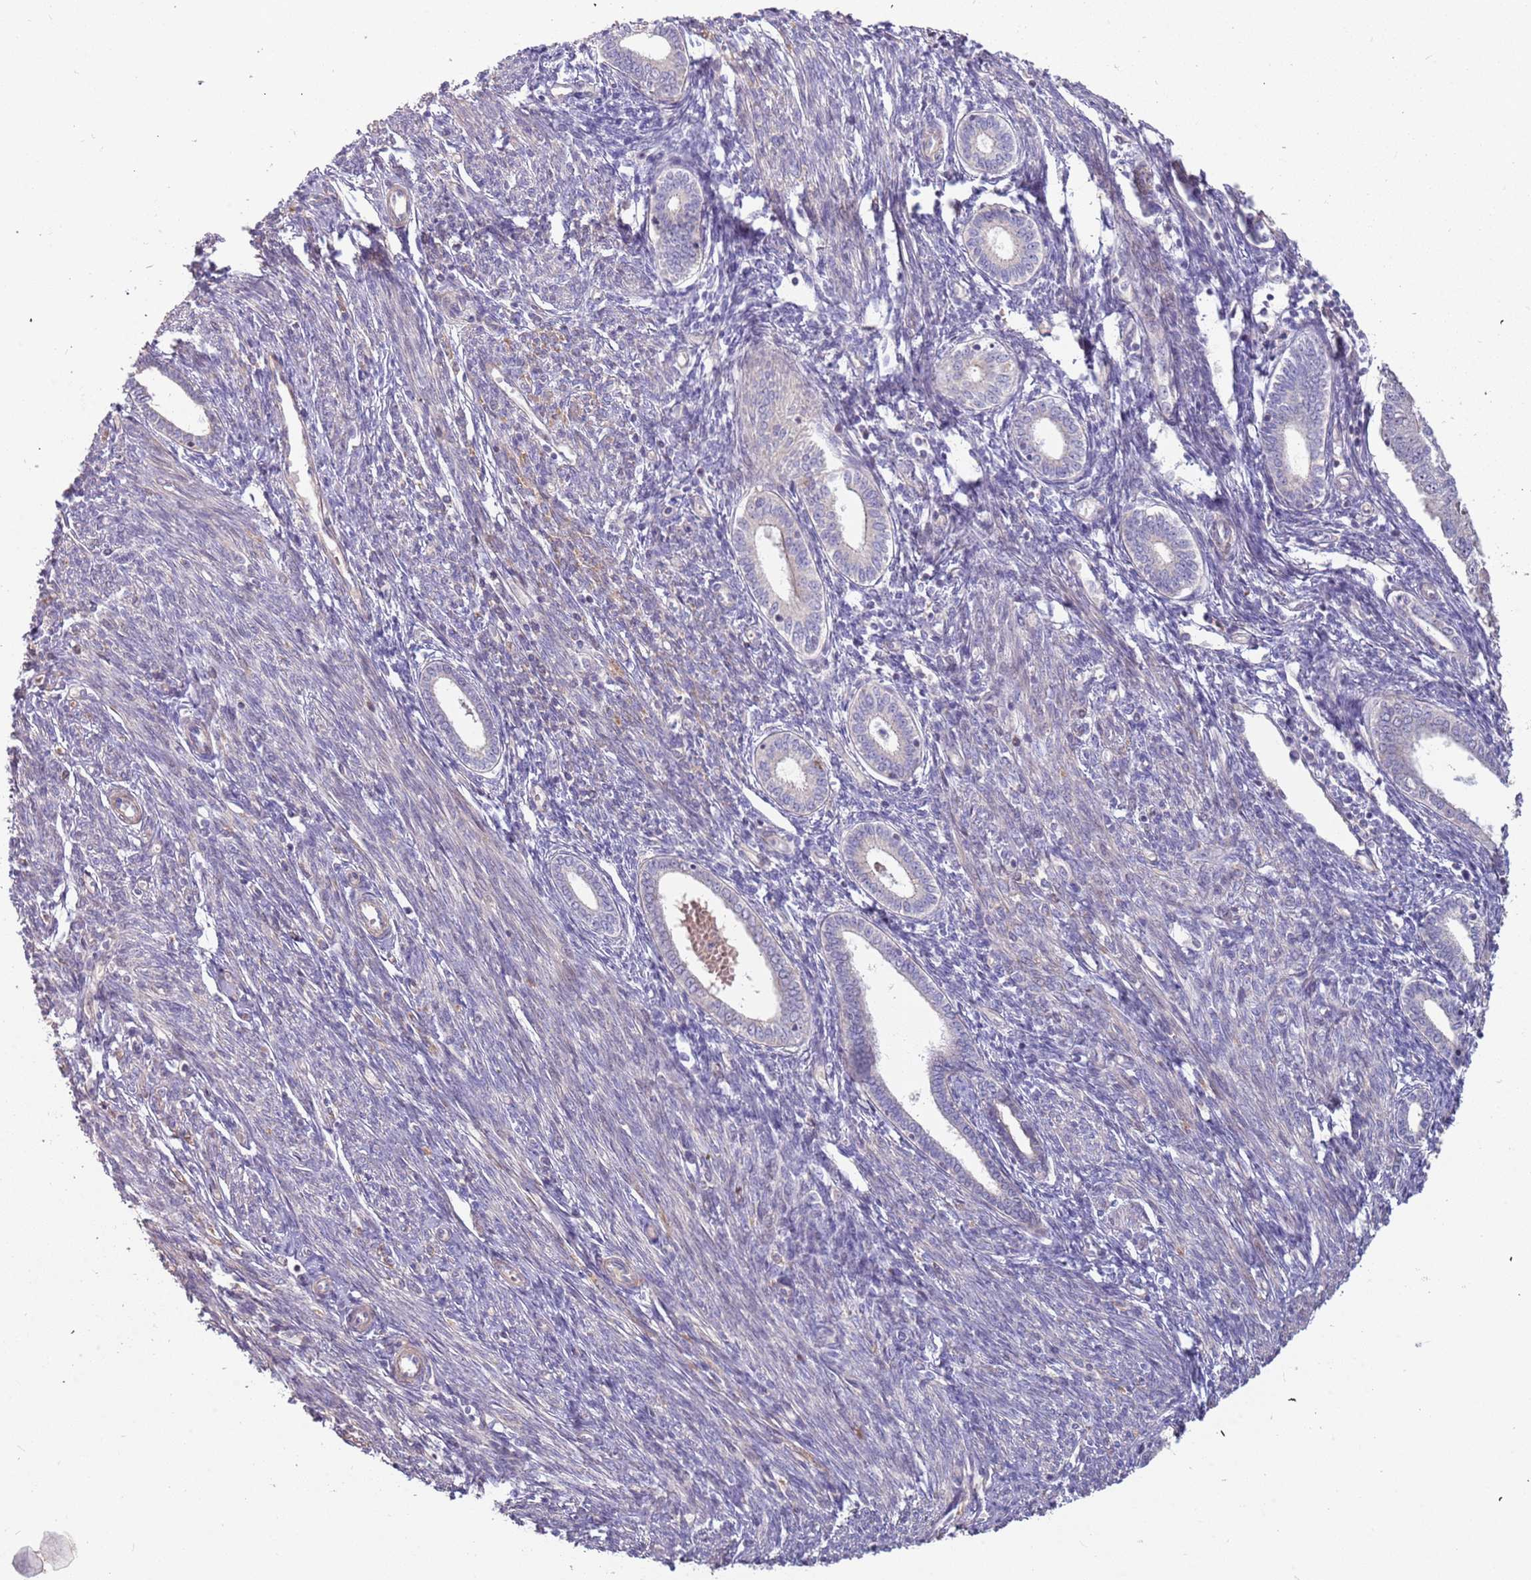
{"staining": {"intensity": "negative", "quantity": "none", "location": "none"}, "tissue": "endometrial cancer", "cell_type": "Tumor cells", "image_type": "cancer", "snomed": [{"axis": "morphology", "description": "Adenocarcinoma, NOS"}, {"axis": "topography", "description": "Endometrium"}], "caption": "The histopathology image shows no staining of tumor cells in adenocarcinoma (endometrial).", "gene": "TRAPPC6B", "patient": {"sex": "female", "age": 56}}